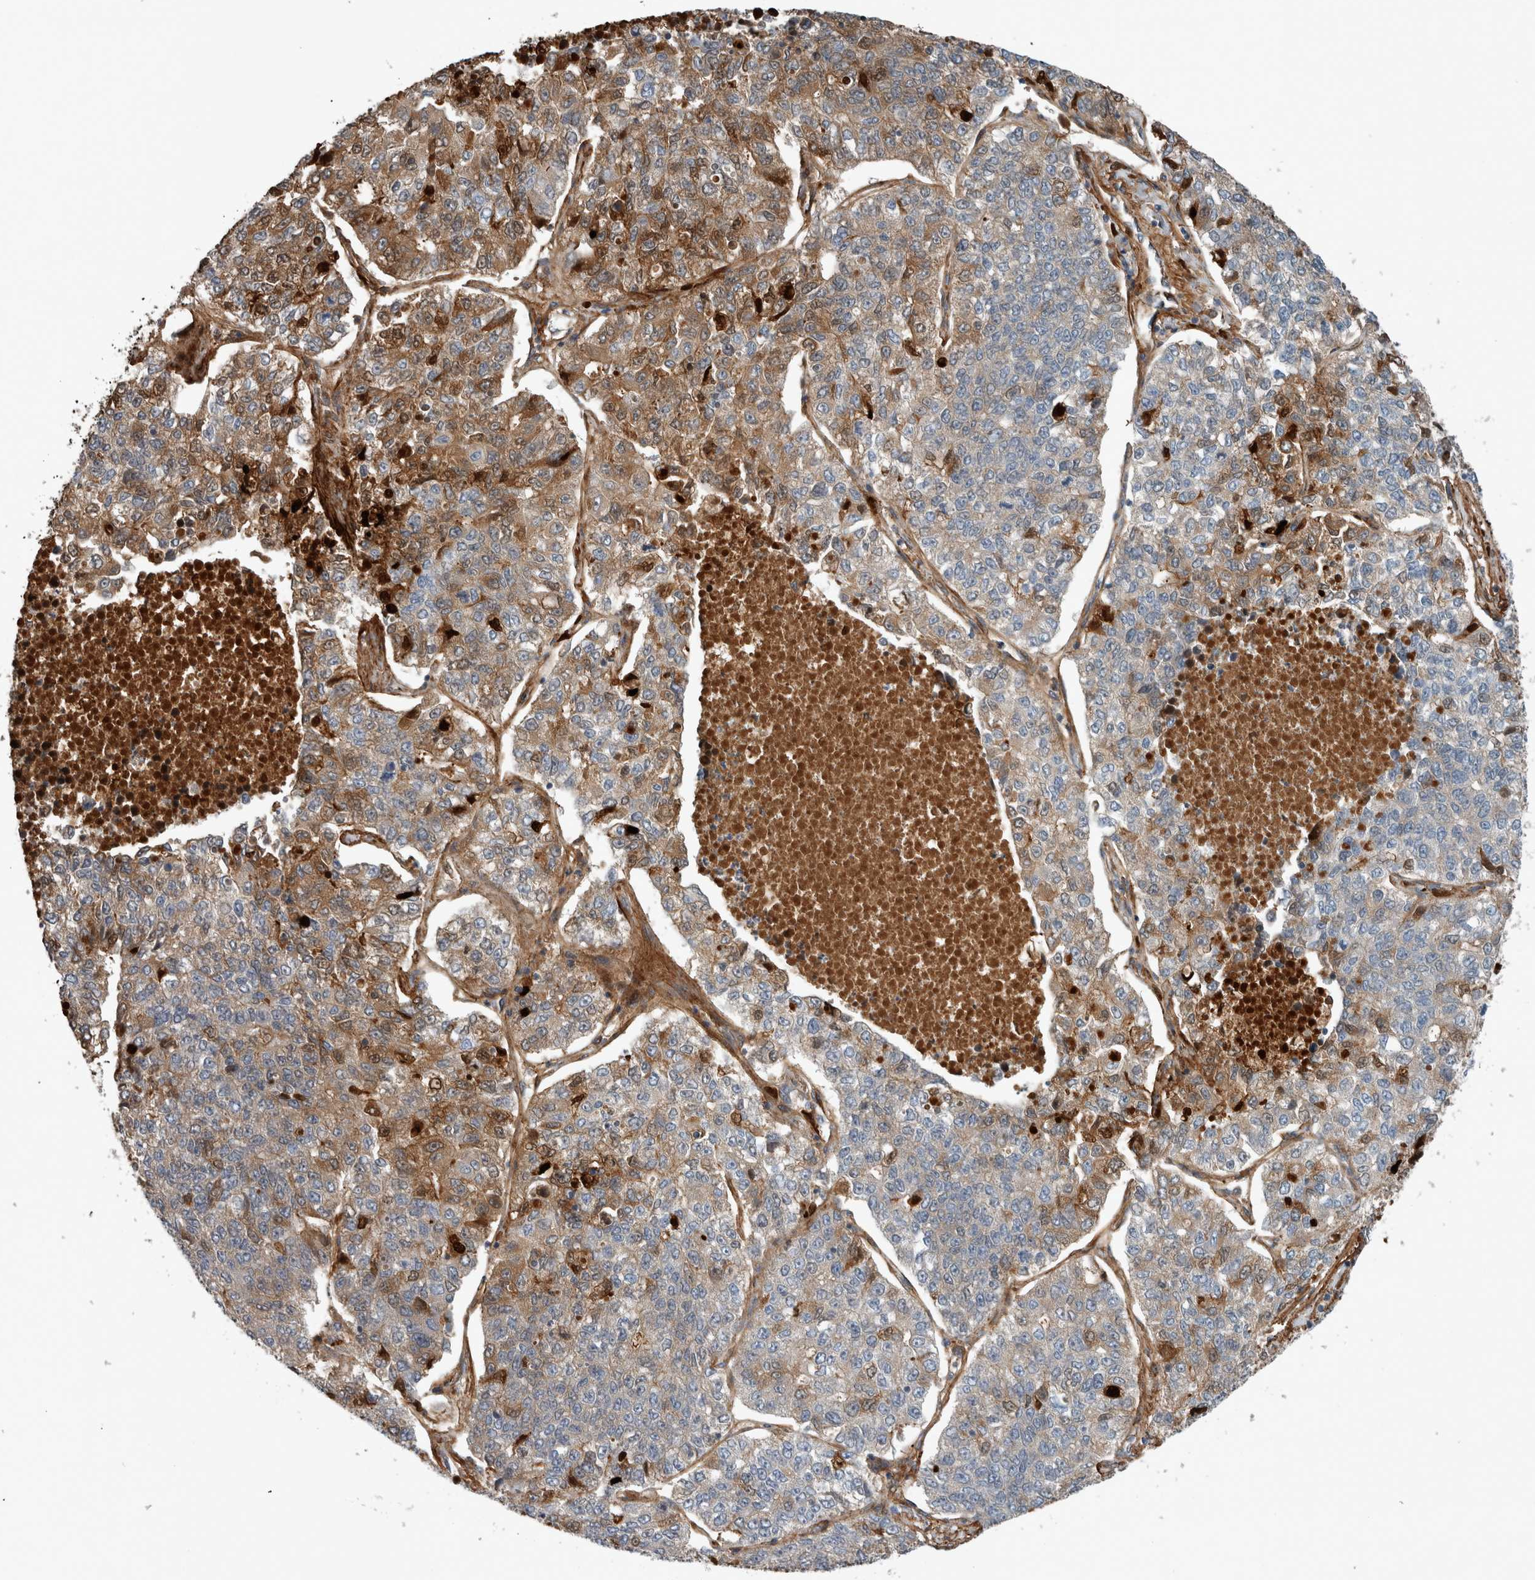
{"staining": {"intensity": "moderate", "quantity": "25%-75%", "location": "cytoplasmic/membranous"}, "tissue": "lung cancer", "cell_type": "Tumor cells", "image_type": "cancer", "snomed": [{"axis": "morphology", "description": "Adenocarcinoma, NOS"}, {"axis": "topography", "description": "Lung"}], "caption": "Human lung adenocarcinoma stained with a protein marker reveals moderate staining in tumor cells.", "gene": "FN1", "patient": {"sex": "male", "age": 49}}